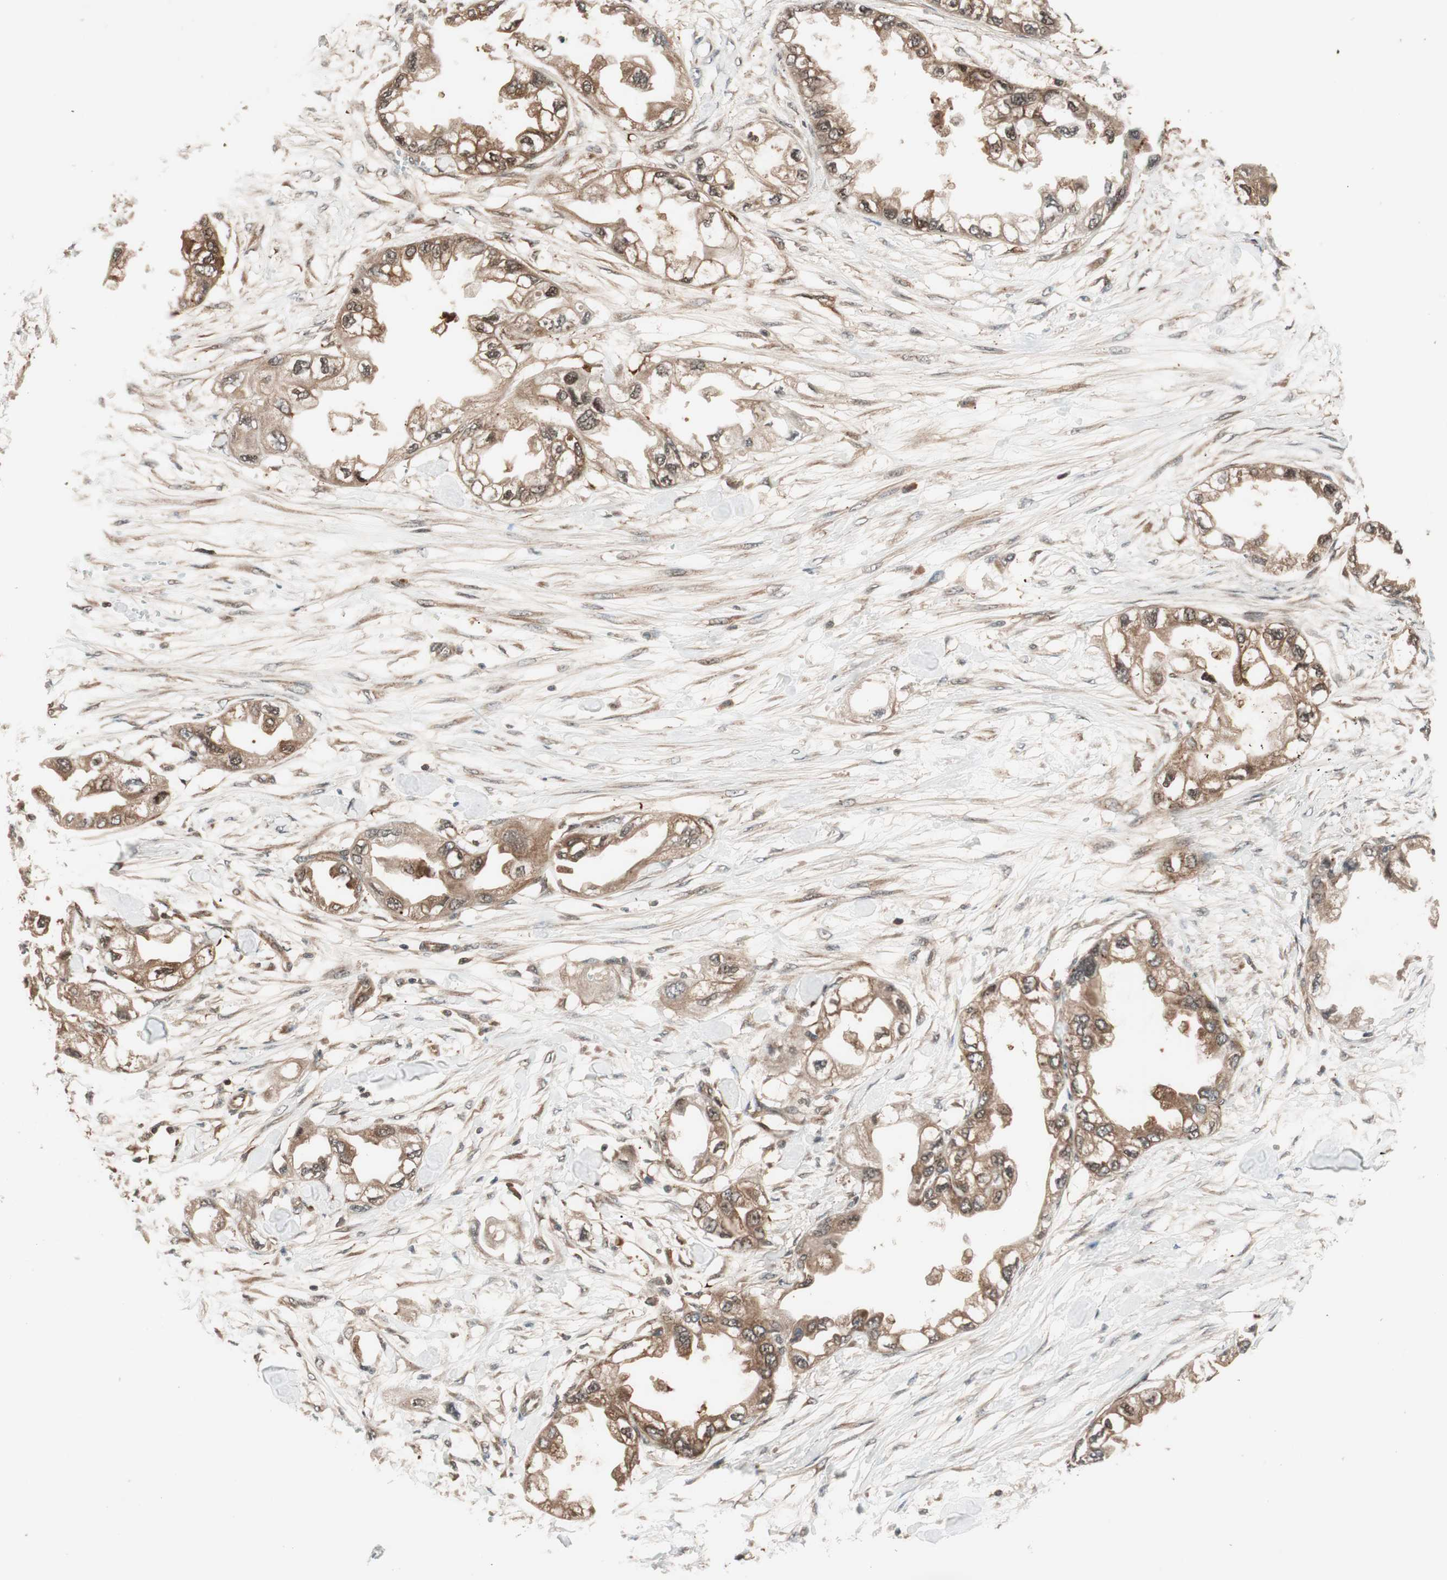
{"staining": {"intensity": "moderate", "quantity": ">75%", "location": "cytoplasmic/membranous,nuclear"}, "tissue": "endometrial cancer", "cell_type": "Tumor cells", "image_type": "cancer", "snomed": [{"axis": "morphology", "description": "Adenocarcinoma, NOS"}, {"axis": "topography", "description": "Endometrium"}], "caption": "DAB (3,3'-diaminobenzidine) immunohistochemical staining of endometrial cancer reveals moderate cytoplasmic/membranous and nuclear protein expression in approximately >75% of tumor cells. The staining is performed using DAB brown chromogen to label protein expression. The nuclei are counter-stained blue using hematoxylin.", "gene": "PRKG2", "patient": {"sex": "female", "age": 67}}